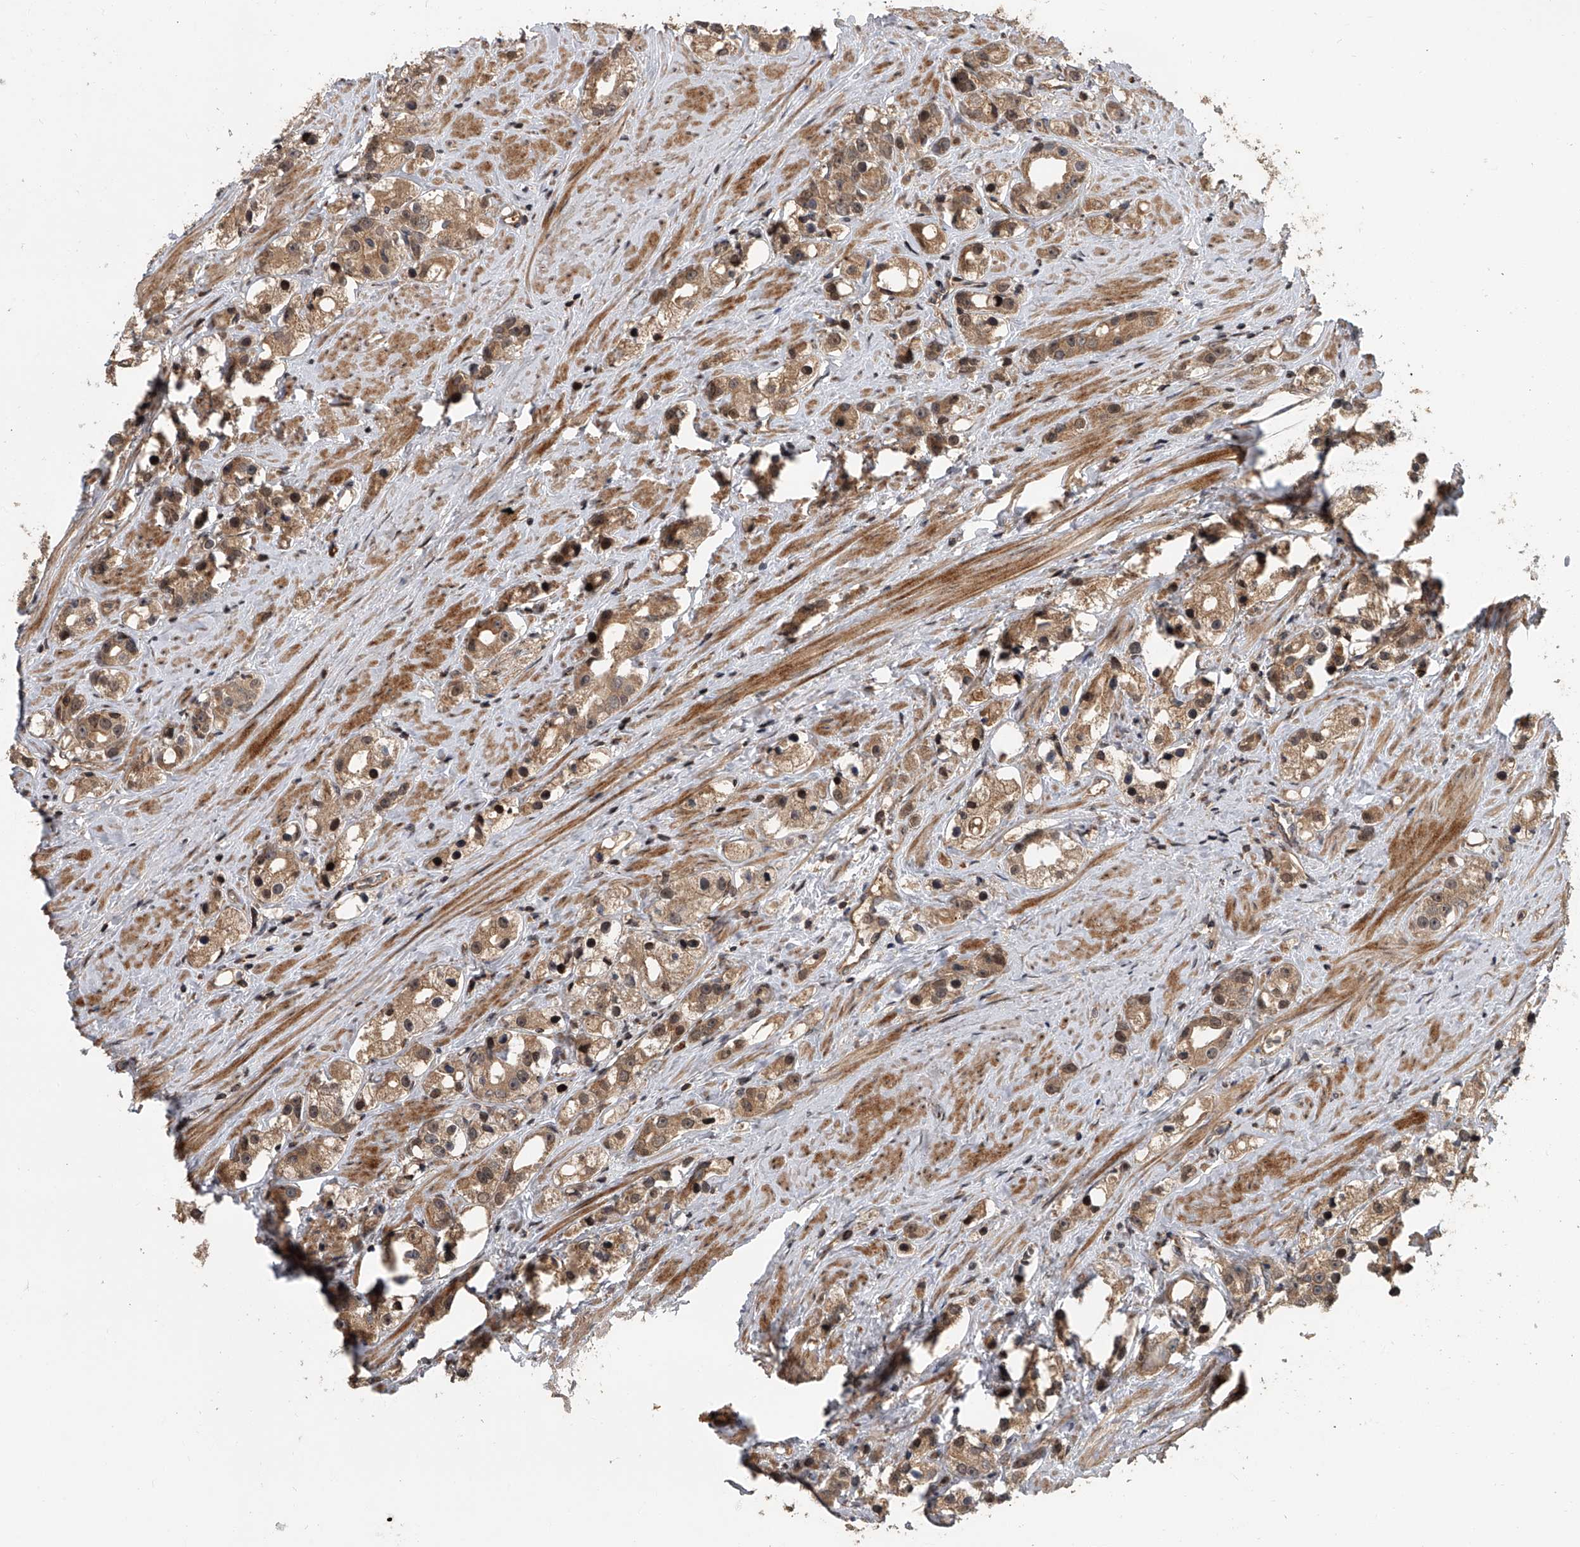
{"staining": {"intensity": "moderate", "quantity": ">75%", "location": "cytoplasmic/membranous"}, "tissue": "prostate cancer", "cell_type": "Tumor cells", "image_type": "cancer", "snomed": [{"axis": "morphology", "description": "Adenocarcinoma, NOS"}, {"axis": "topography", "description": "Prostate"}], "caption": "Moderate cytoplasmic/membranous expression is seen in about >75% of tumor cells in prostate cancer (adenocarcinoma). Using DAB (3,3'-diaminobenzidine) (brown) and hematoxylin (blue) stains, captured at high magnification using brightfield microscopy.", "gene": "USP47", "patient": {"sex": "male", "age": 79}}